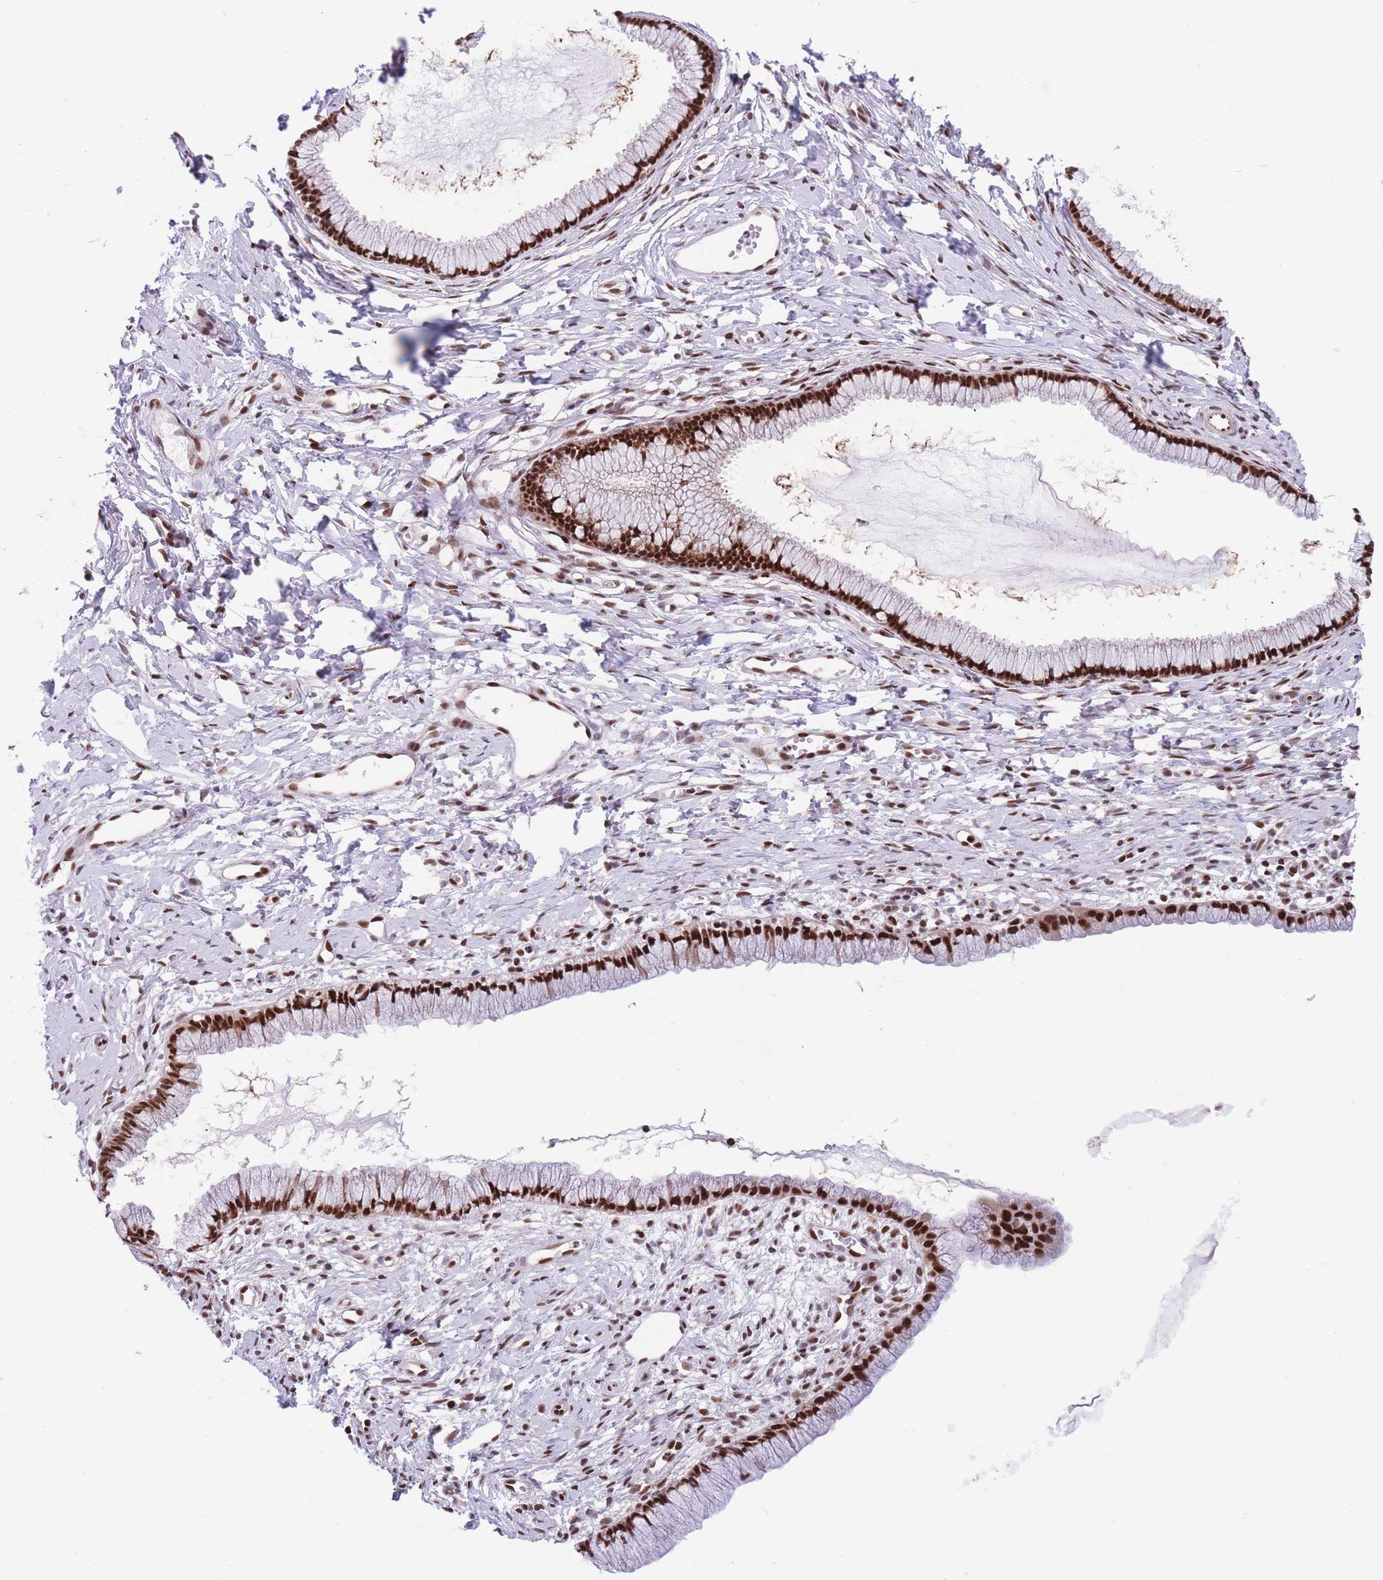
{"staining": {"intensity": "strong", "quantity": ">75%", "location": "nuclear"}, "tissue": "cervix", "cell_type": "Glandular cells", "image_type": "normal", "snomed": [{"axis": "morphology", "description": "Normal tissue, NOS"}, {"axis": "topography", "description": "Cervix"}], "caption": "This histopathology image demonstrates immunohistochemistry staining of unremarkable human cervix, with high strong nuclear expression in about >75% of glandular cells.", "gene": "DNAJC3", "patient": {"sex": "female", "age": 40}}